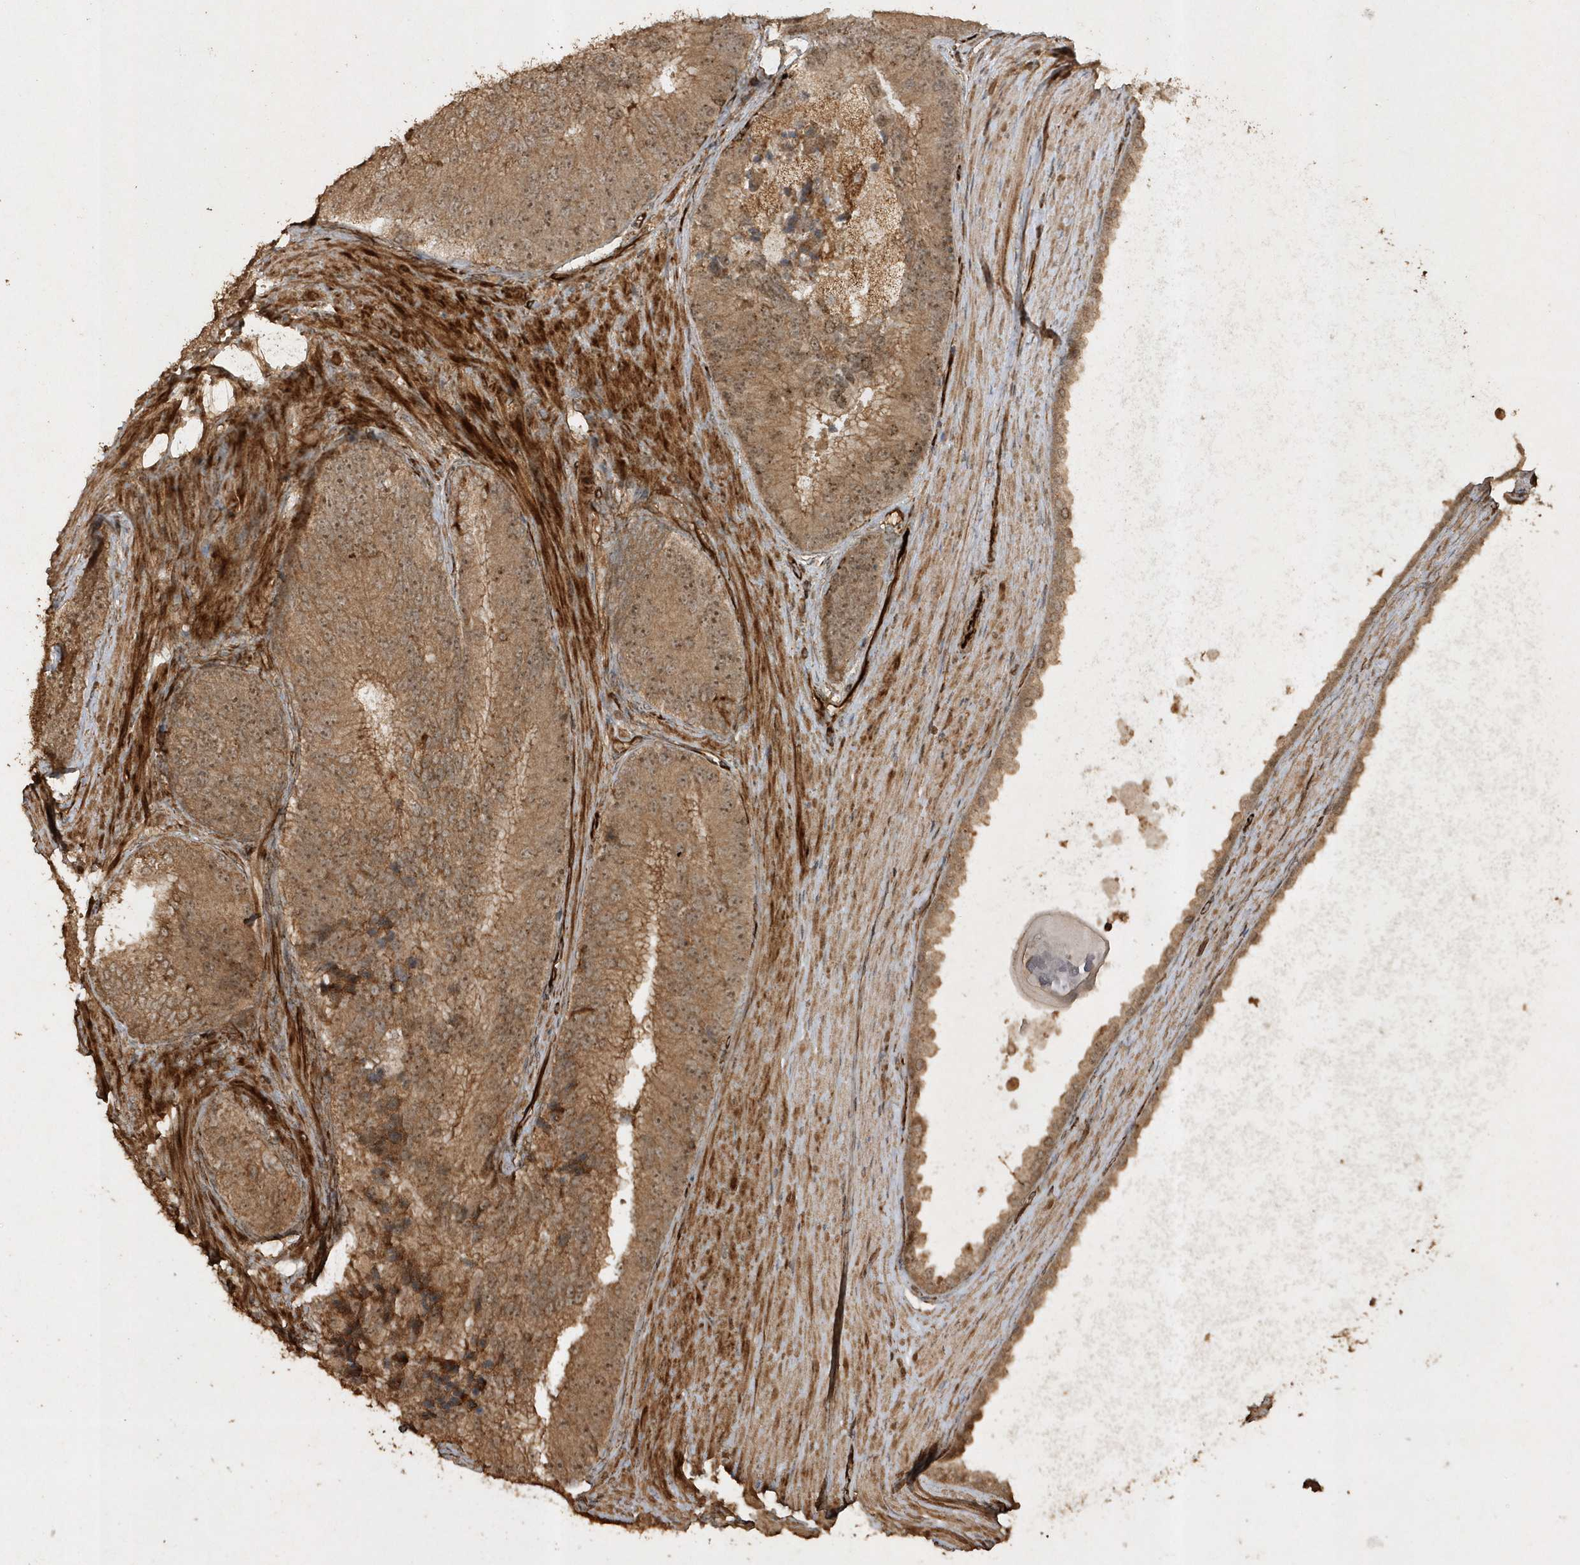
{"staining": {"intensity": "moderate", "quantity": ">75%", "location": "cytoplasmic/membranous"}, "tissue": "prostate cancer", "cell_type": "Tumor cells", "image_type": "cancer", "snomed": [{"axis": "morphology", "description": "Adenocarcinoma, High grade"}, {"axis": "topography", "description": "Prostate"}], "caption": "High-power microscopy captured an immunohistochemistry image of high-grade adenocarcinoma (prostate), revealing moderate cytoplasmic/membranous positivity in about >75% of tumor cells. The staining was performed using DAB to visualize the protein expression in brown, while the nuclei were stained in blue with hematoxylin (Magnification: 20x).", "gene": "AVPI1", "patient": {"sex": "male", "age": 70}}